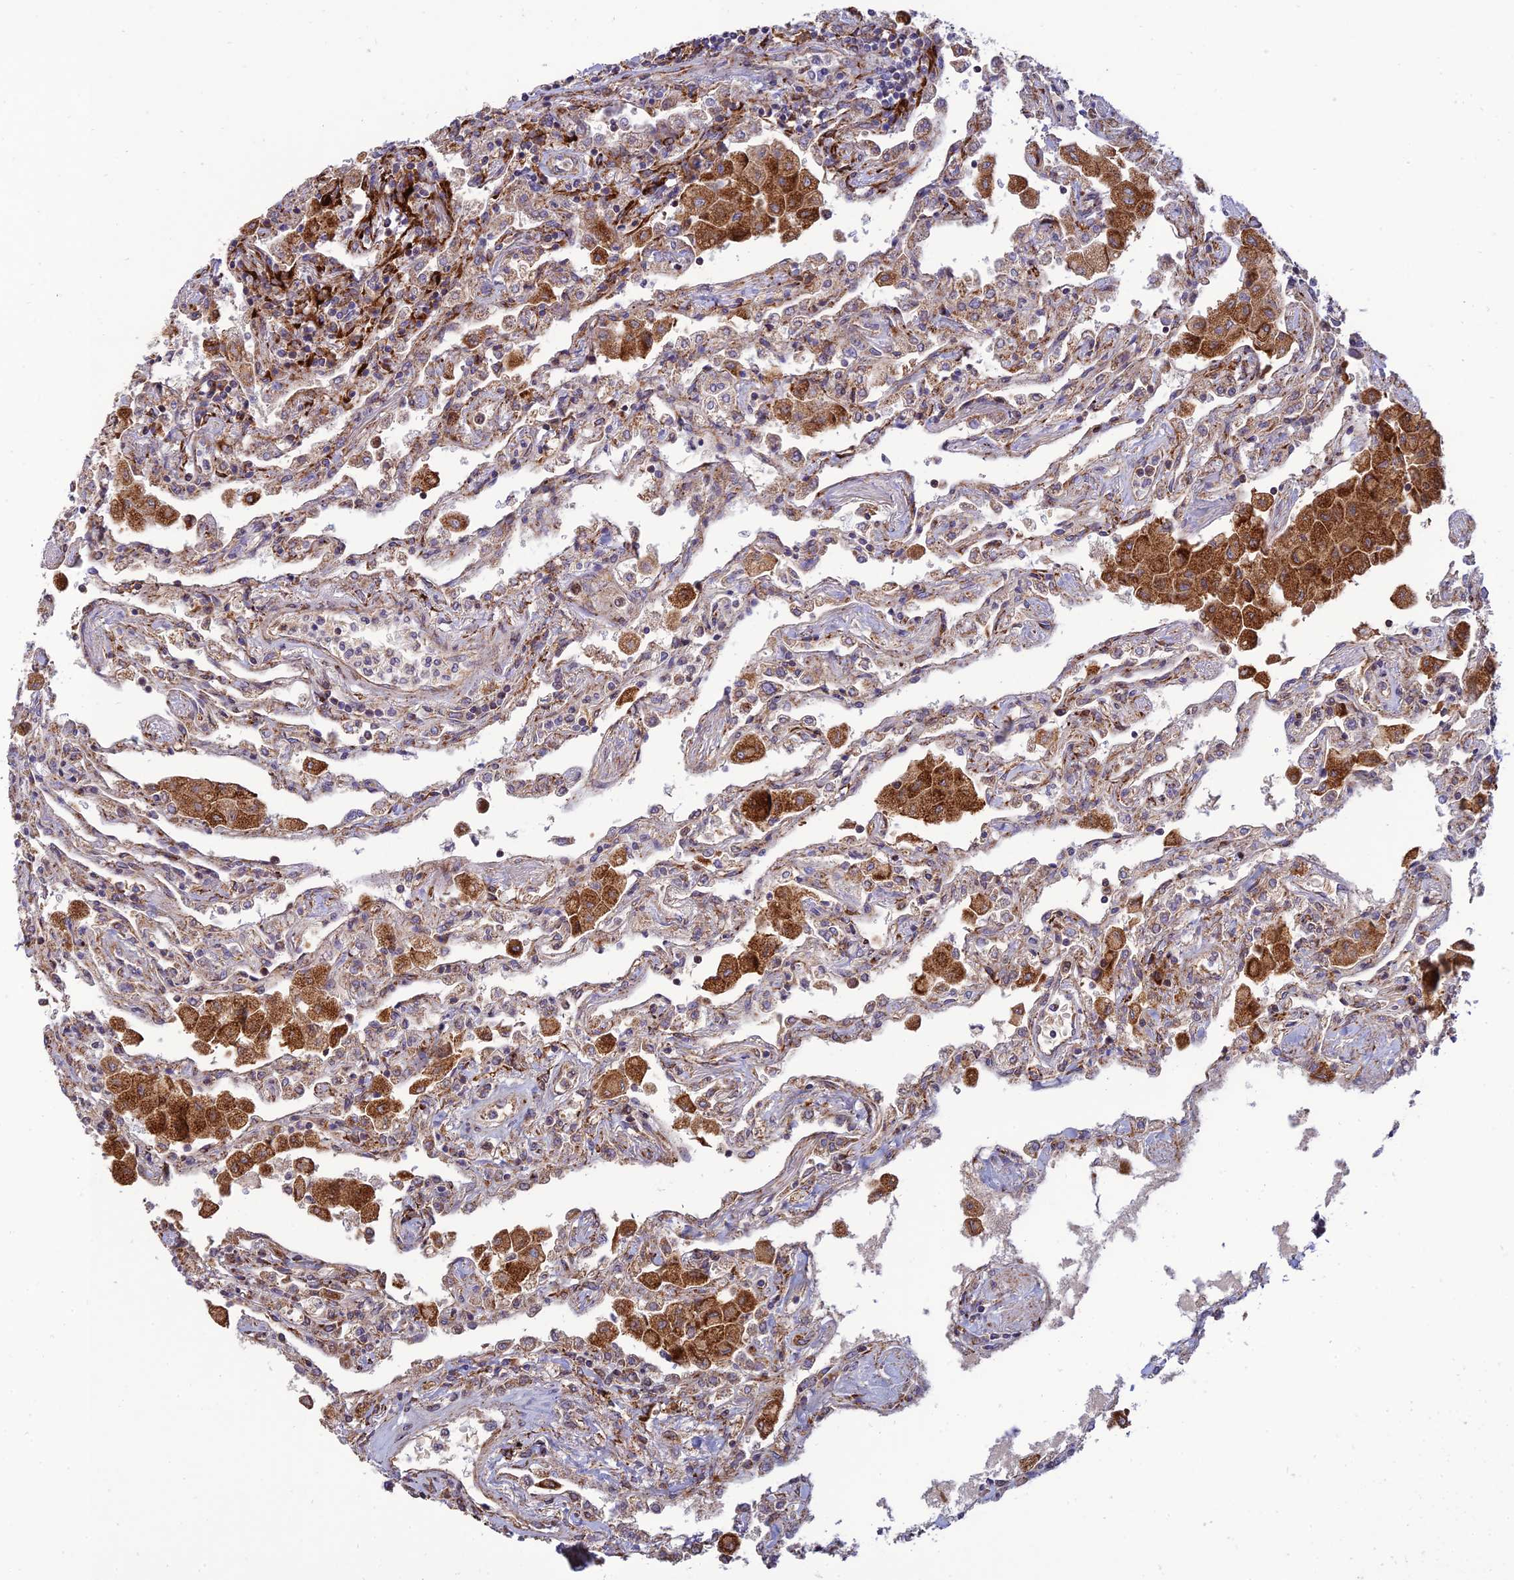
{"staining": {"intensity": "moderate", "quantity": "25%-75%", "location": "cytoplasmic/membranous"}, "tissue": "lung", "cell_type": "Alveolar cells", "image_type": "normal", "snomed": [{"axis": "morphology", "description": "Normal tissue, NOS"}, {"axis": "topography", "description": "Bronchus"}, {"axis": "topography", "description": "Lung"}], "caption": "Moderate cytoplasmic/membranous staining is appreciated in approximately 25%-75% of alveolar cells in unremarkable lung.", "gene": "RCN3", "patient": {"sex": "female", "age": 49}}